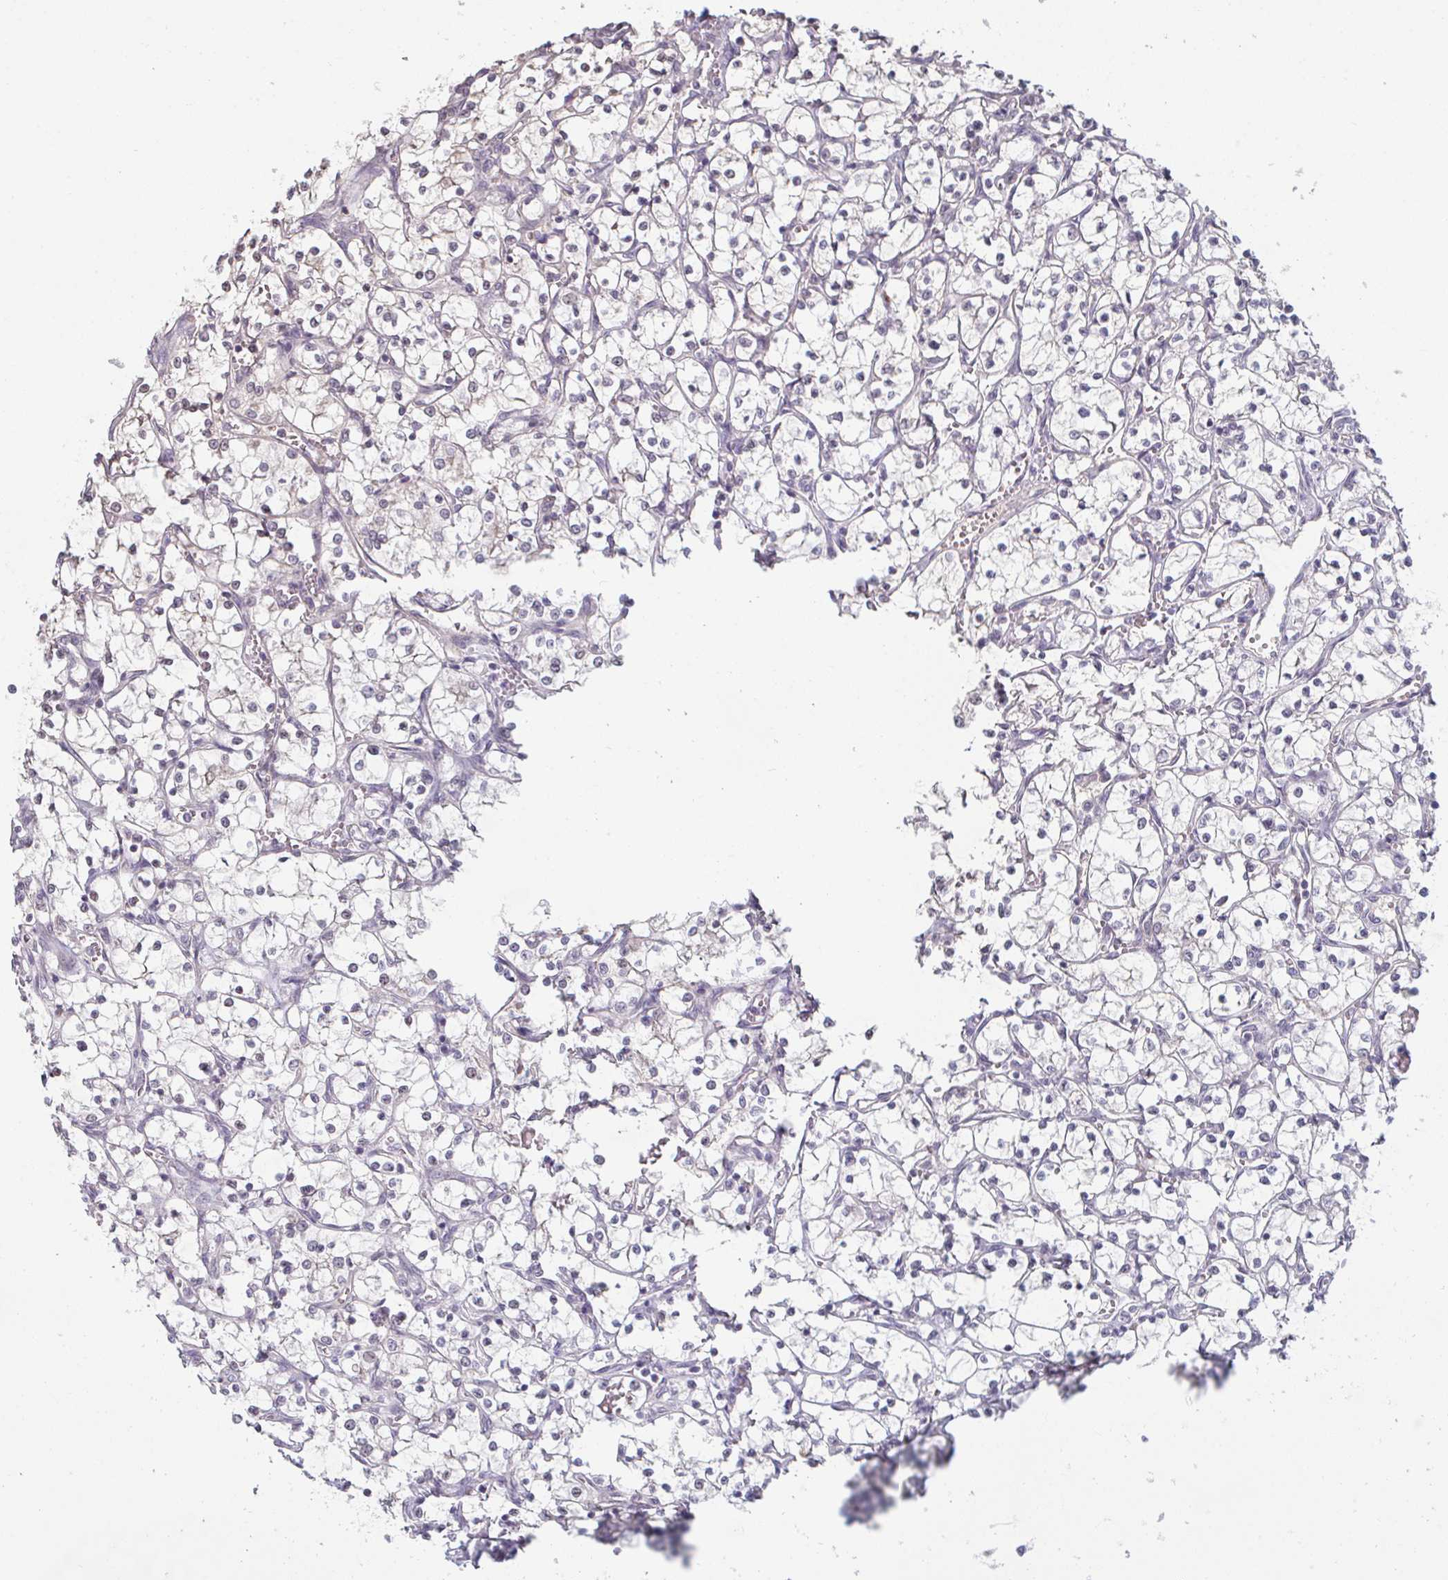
{"staining": {"intensity": "negative", "quantity": "none", "location": "none"}, "tissue": "renal cancer", "cell_type": "Tumor cells", "image_type": "cancer", "snomed": [{"axis": "morphology", "description": "Adenocarcinoma, NOS"}, {"axis": "topography", "description": "Kidney"}], "caption": "Renal cancer (adenocarcinoma) stained for a protein using immunohistochemistry (IHC) displays no expression tumor cells.", "gene": "ZNF214", "patient": {"sex": "female", "age": 69}}